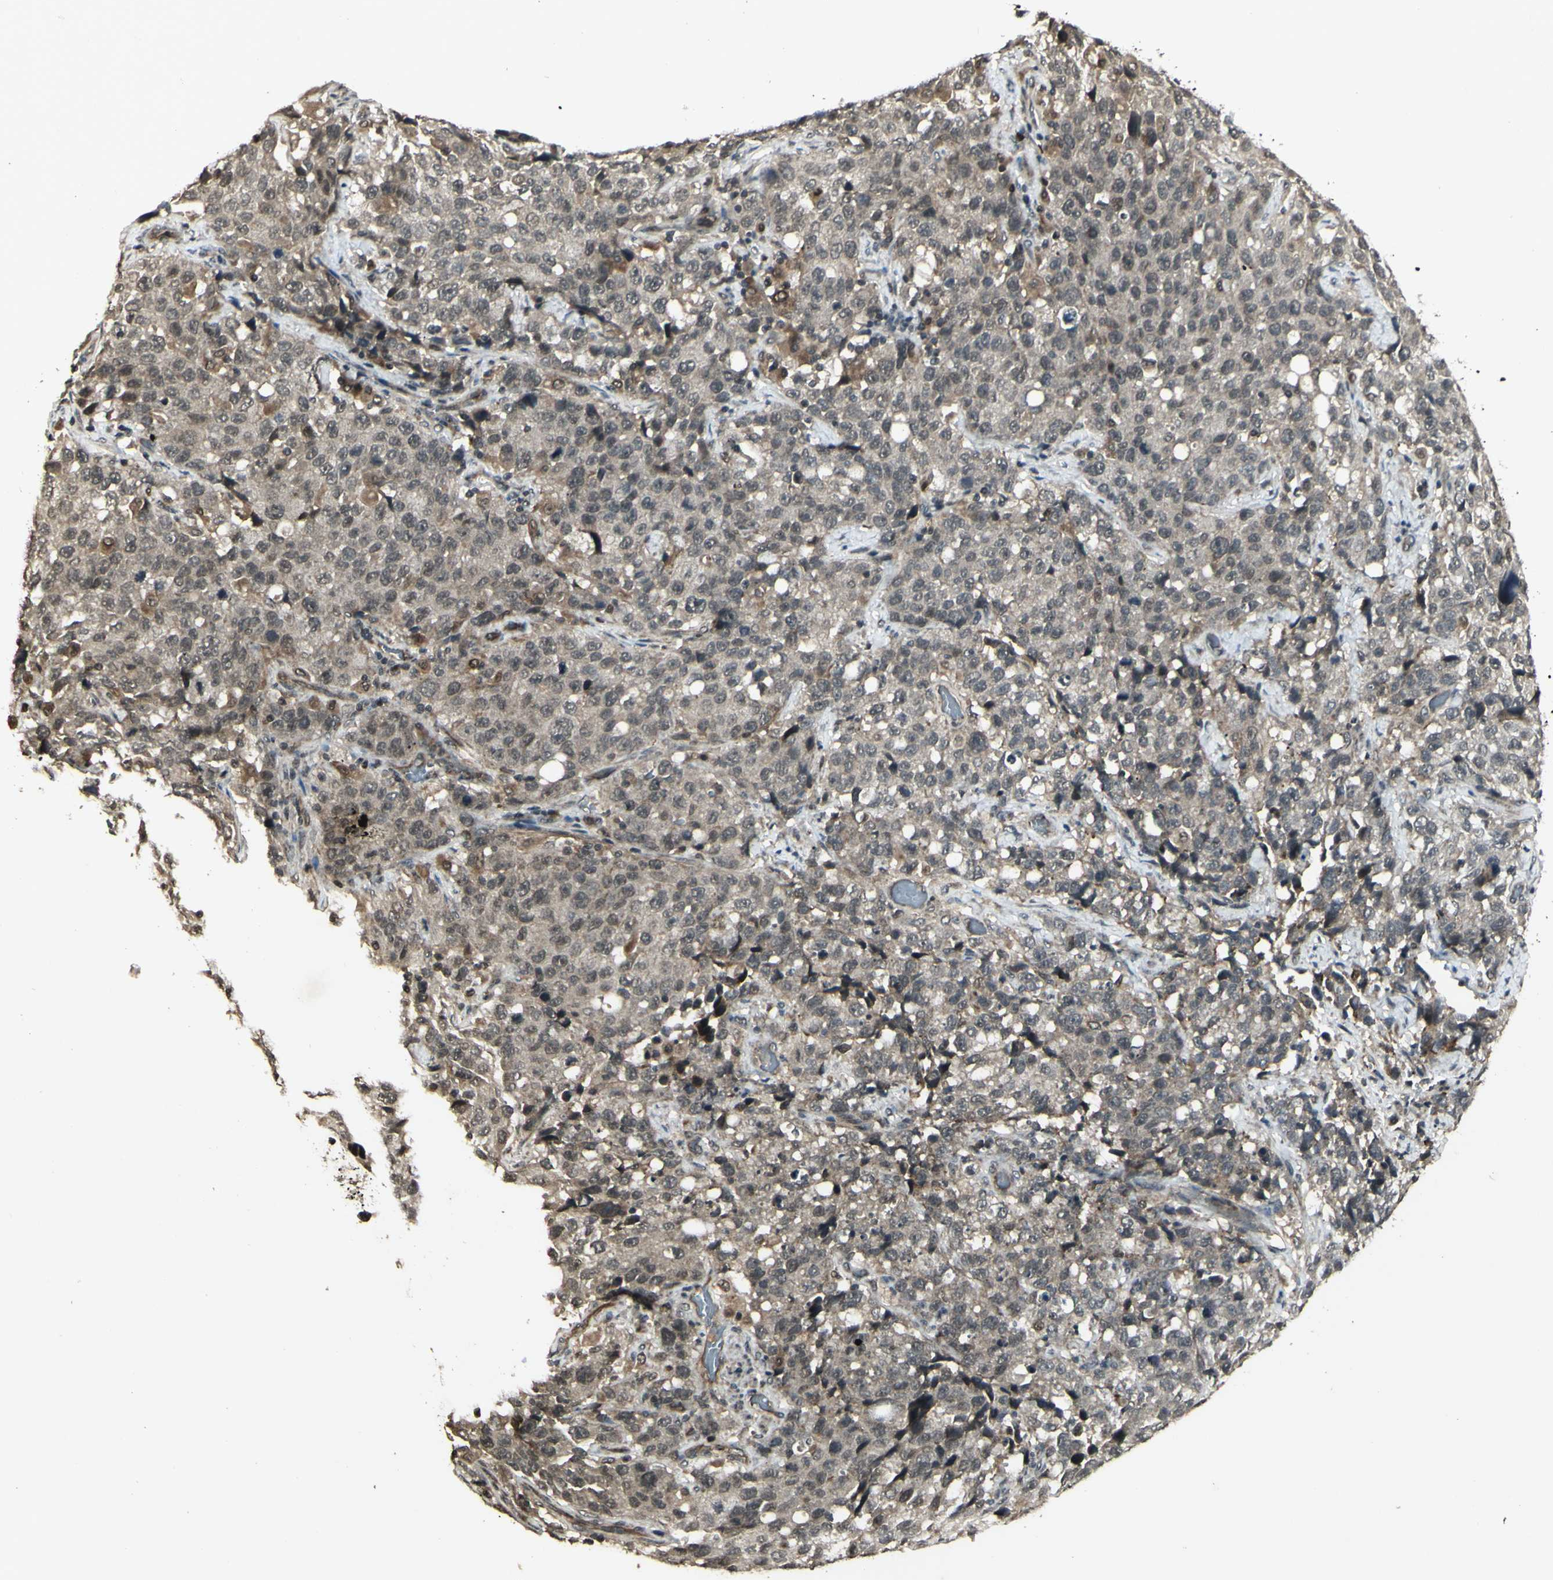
{"staining": {"intensity": "weak", "quantity": "25%-75%", "location": "cytoplasmic/membranous"}, "tissue": "stomach cancer", "cell_type": "Tumor cells", "image_type": "cancer", "snomed": [{"axis": "morphology", "description": "Normal tissue, NOS"}, {"axis": "morphology", "description": "Adenocarcinoma, NOS"}, {"axis": "topography", "description": "Stomach"}], "caption": "Tumor cells reveal low levels of weak cytoplasmic/membranous staining in about 25%-75% of cells in adenocarcinoma (stomach).", "gene": "BLNK", "patient": {"sex": "male", "age": 48}}